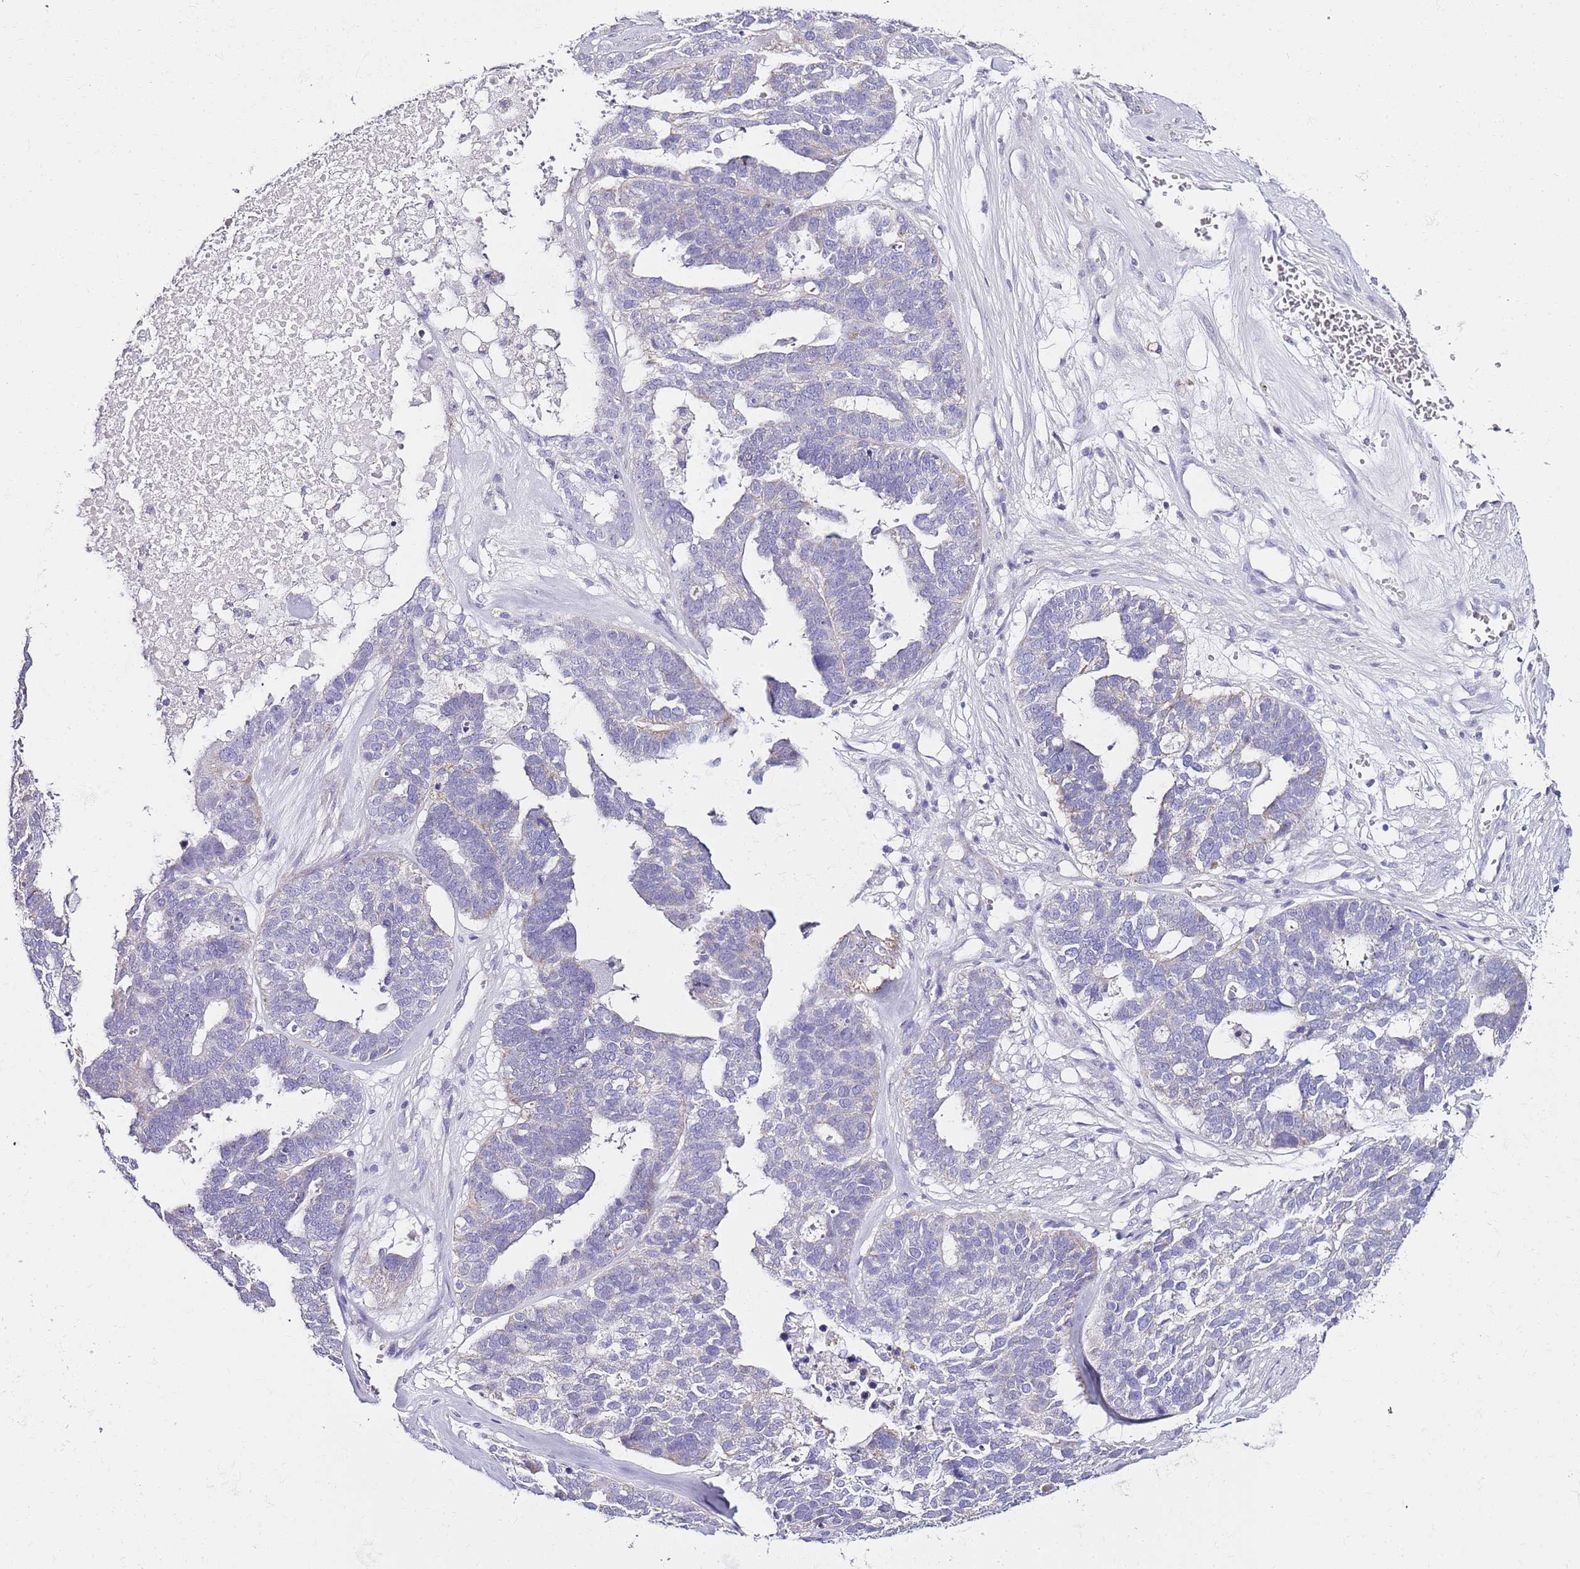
{"staining": {"intensity": "negative", "quantity": "none", "location": "none"}, "tissue": "ovarian cancer", "cell_type": "Tumor cells", "image_type": "cancer", "snomed": [{"axis": "morphology", "description": "Cystadenocarcinoma, serous, NOS"}, {"axis": "topography", "description": "Ovary"}], "caption": "A high-resolution histopathology image shows immunohistochemistry staining of ovarian serous cystadenocarcinoma, which exhibits no significant staining in tumor cells.", "gene": "MYBPC3", "patient": {"sex": "female", "age": 59}}